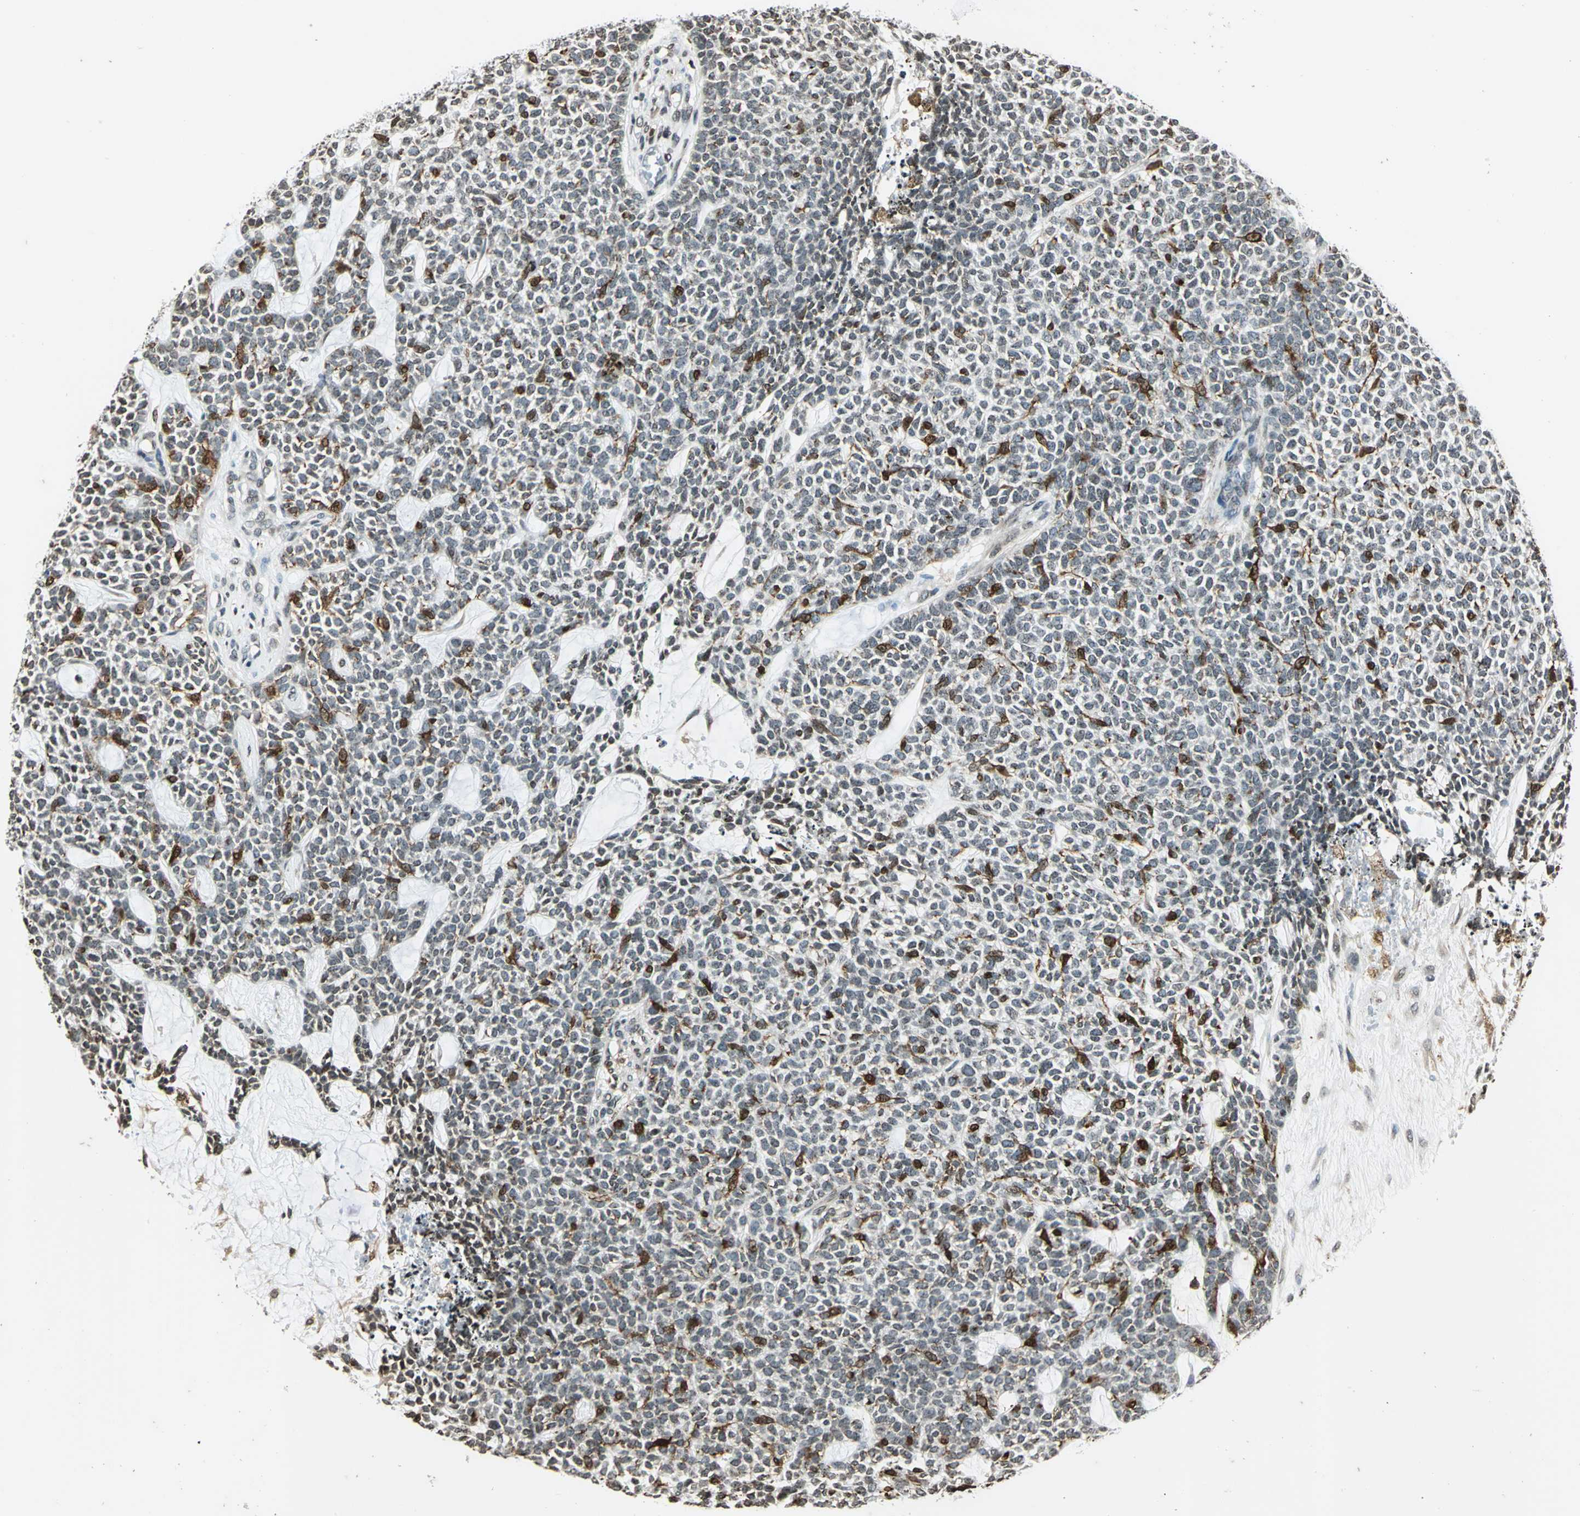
{"staining": {"intensity": "moderate", "quantity": "<25%", "location": "cytoplasmic/membranous,nuclear"}, "tissue": "skin cancer", "cell_type": "Tumor cells", "image_type": "cancer", "snomed": [{"axis": "morphology", "description": "Basal cell carcinoma"}, {"axis": "topography", "description": "Skin"}], "caption": "High-power microscopy captured an IHC photomicrograph of skin basal cell carcinoma, revealing moderate cytoplasmic/membranous and nuclear expression in about <25% of tumor cells.", "gene": "LGALS3", "patient": {"sex": "female", "age": 84}}